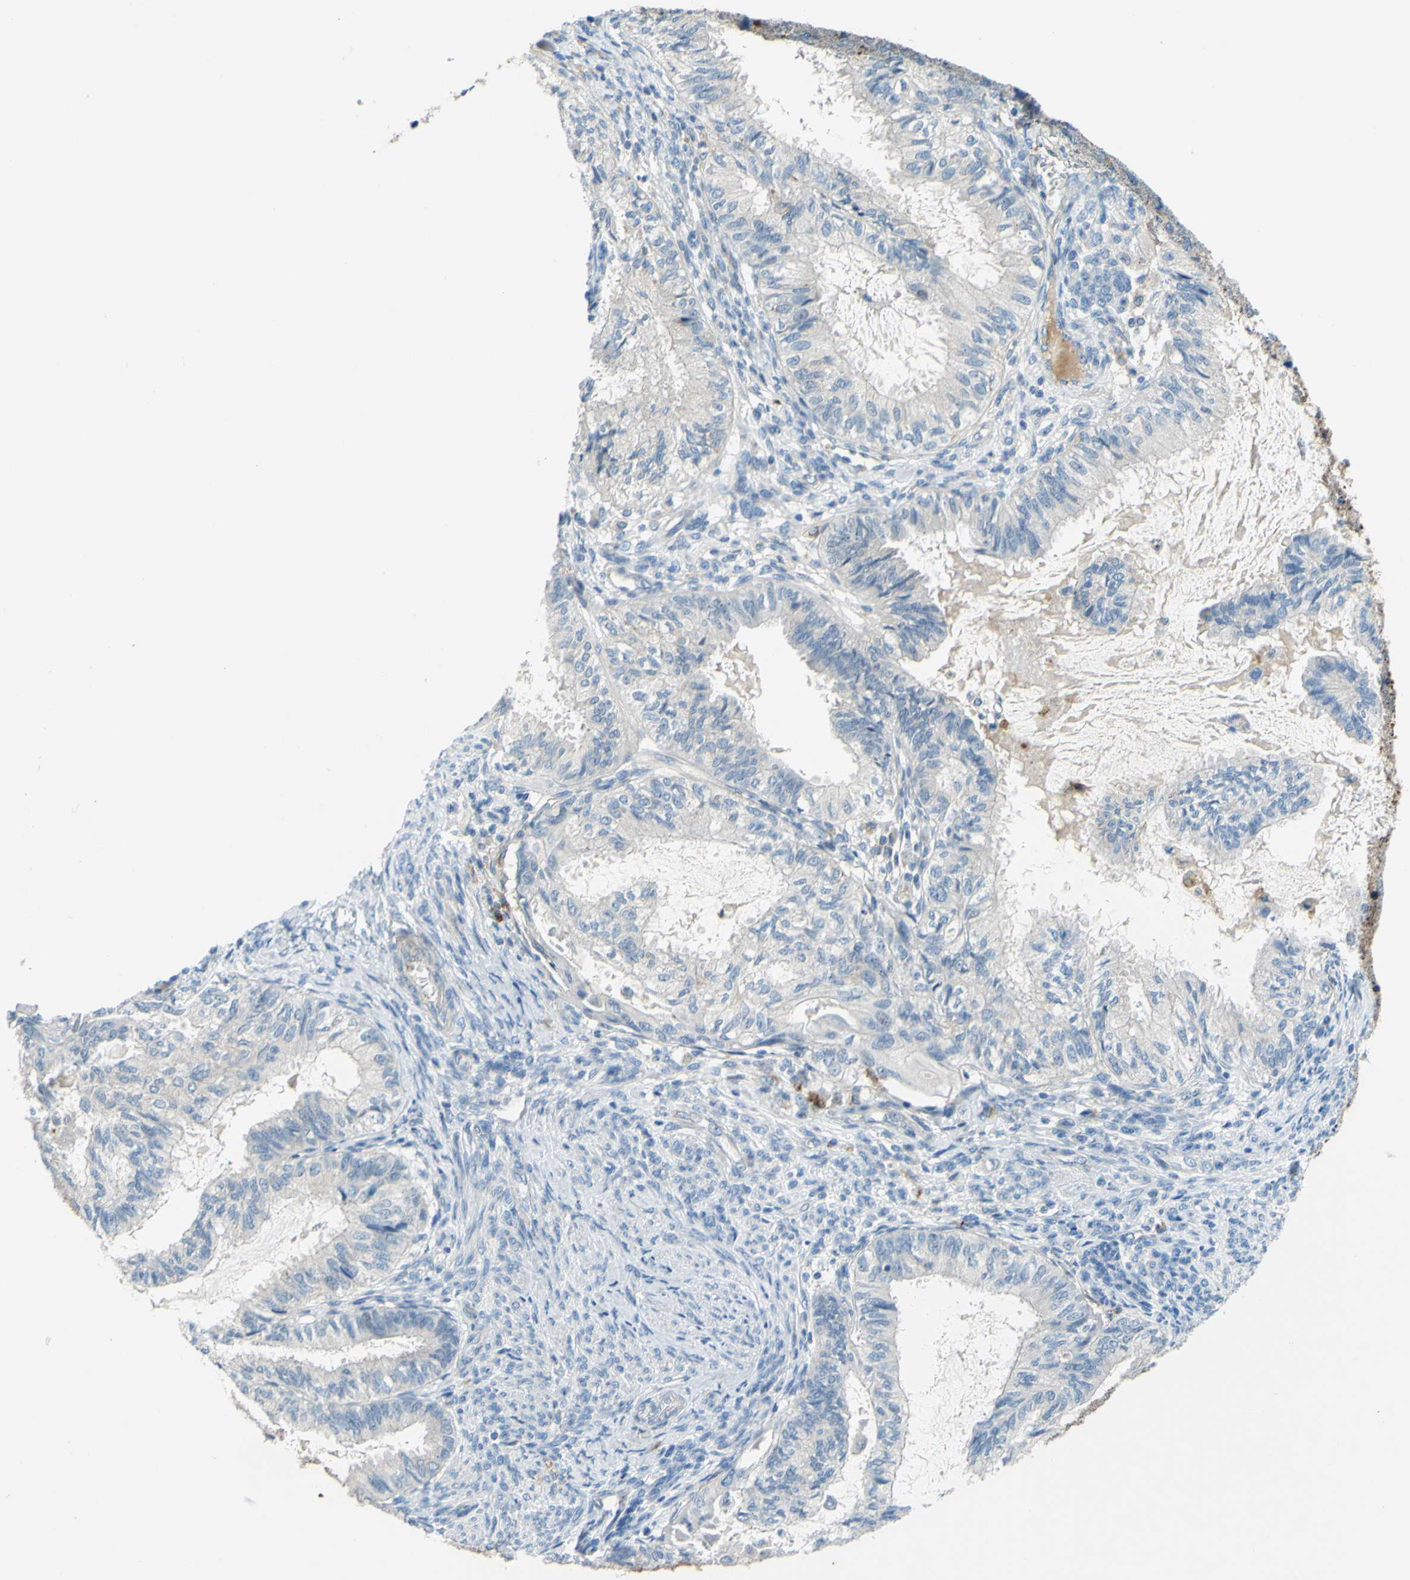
{"staining": {"intensity": "negative", "quantity": "none", "location": "none"}, "tissue": "cervical cancer", "cell_type": "Tumor cells", "image_type": "cancer", "snomed": [{"axis": "morphology", "description": "Normal tissue, NOS"}, {"axis": "morphology", "description": "Adenocarcinoma, NOS"}, {"axis": "topography", "description": "Cervix"}, {"axis": "topography", "description": "Endometrium"}], "caption": "Immunohistochemistry (IHC) image of neoplastic tissue: cervical cancer (adenocarcinoma) stained with DAB demonstrates no significant protein staining in tumor cells. Brightfield microscopy of immunohistochemistry (IHC) stained with DAB (brown) and hematoxylin (blue), captured at high magnification.", "gene": "ARHGAP1", "patient": {"sex": "female", "age": 86}}